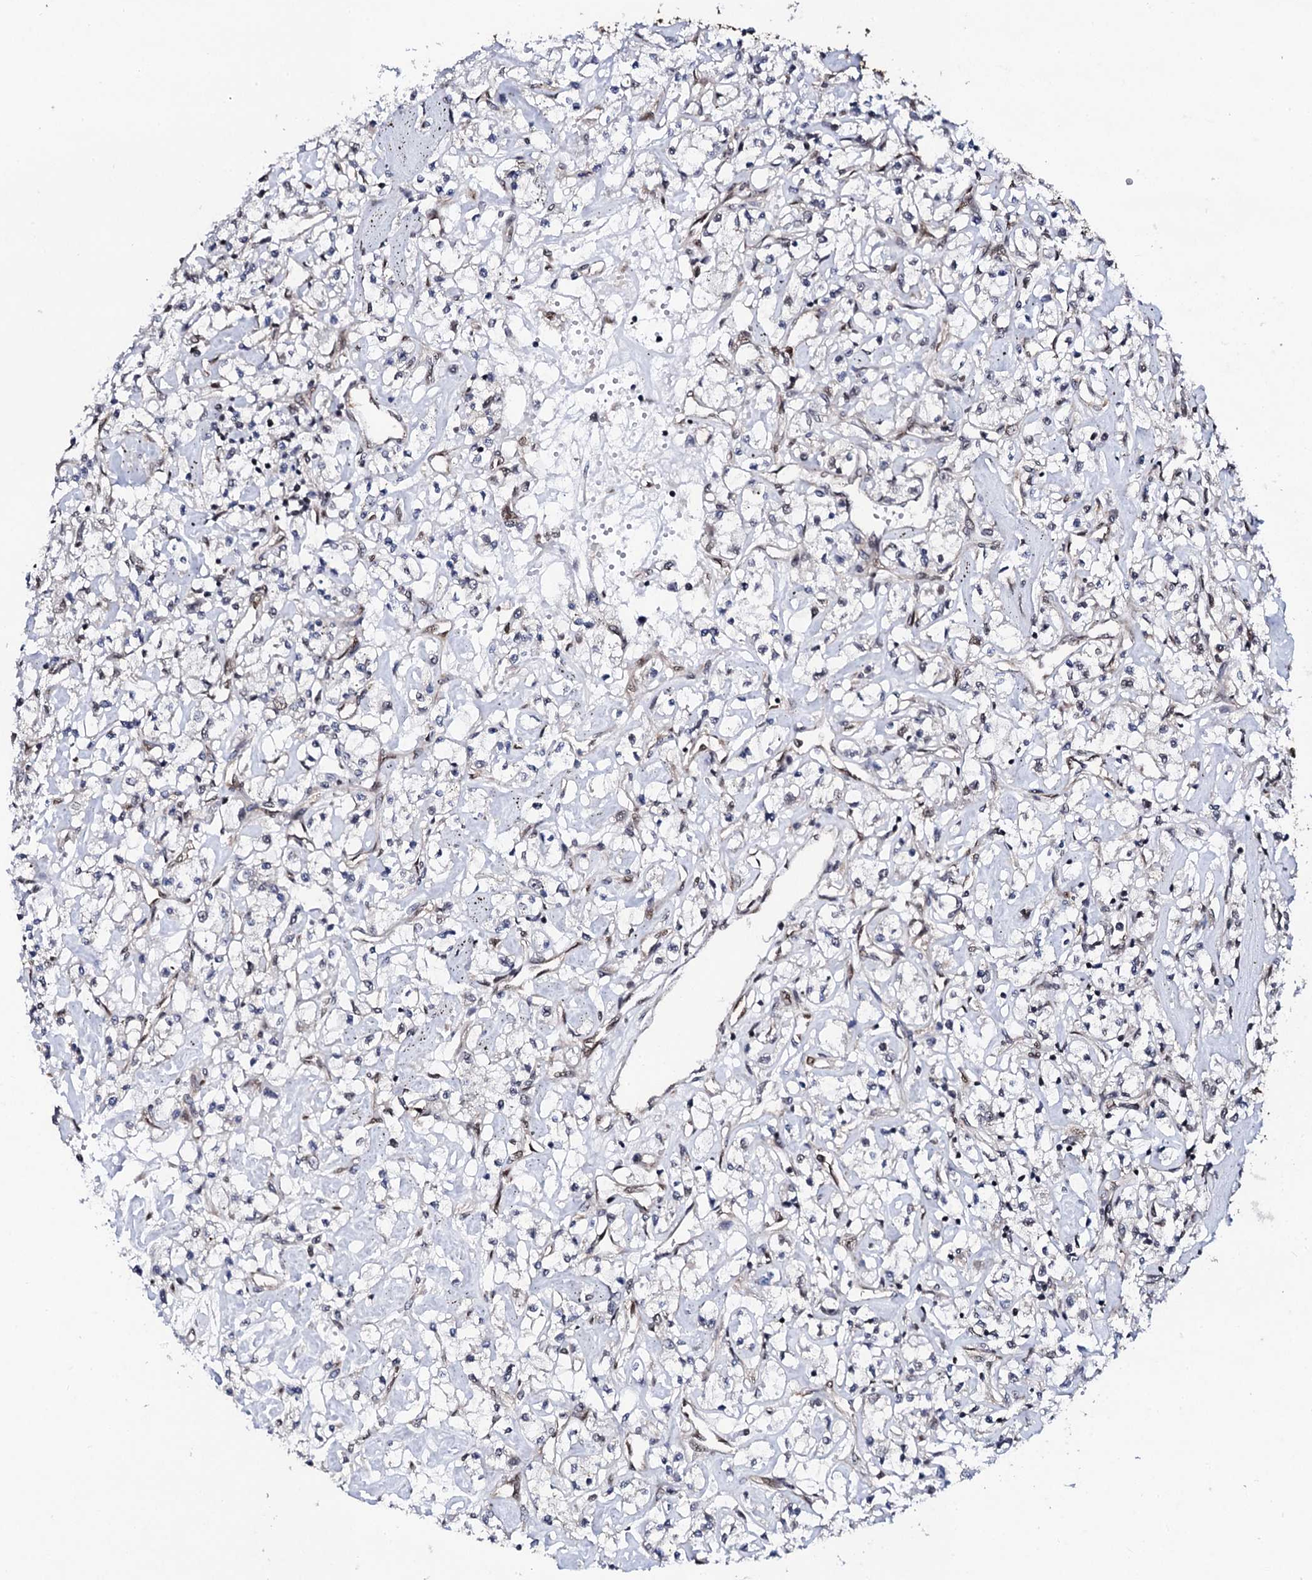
{"staining": {"intensity": "negative", "quantity": "none", "location": "none"}, "tissue": "renal cancer", "cell_type": "Tumor cells", "image_type": "cancer", "snomed": [{"axis": "morphology", "description": "Adenocarcinoma, NOS"}, {"axis": "topography", "description": "Kidney"}], "caption": "This micrograph is of renal cancer (adenocarcinoma) stained with immunohistochemistry to label a protein in brown with the nuclei are counter-stained blue. There is no positivity in tumor cells. (Brightfield microscopy of DAB (3,3'-diaminobenzidine) immunohistochemistry at high magnification).", "gene": "CSTF3", "patient": {"sex": "female", "age": 59}}